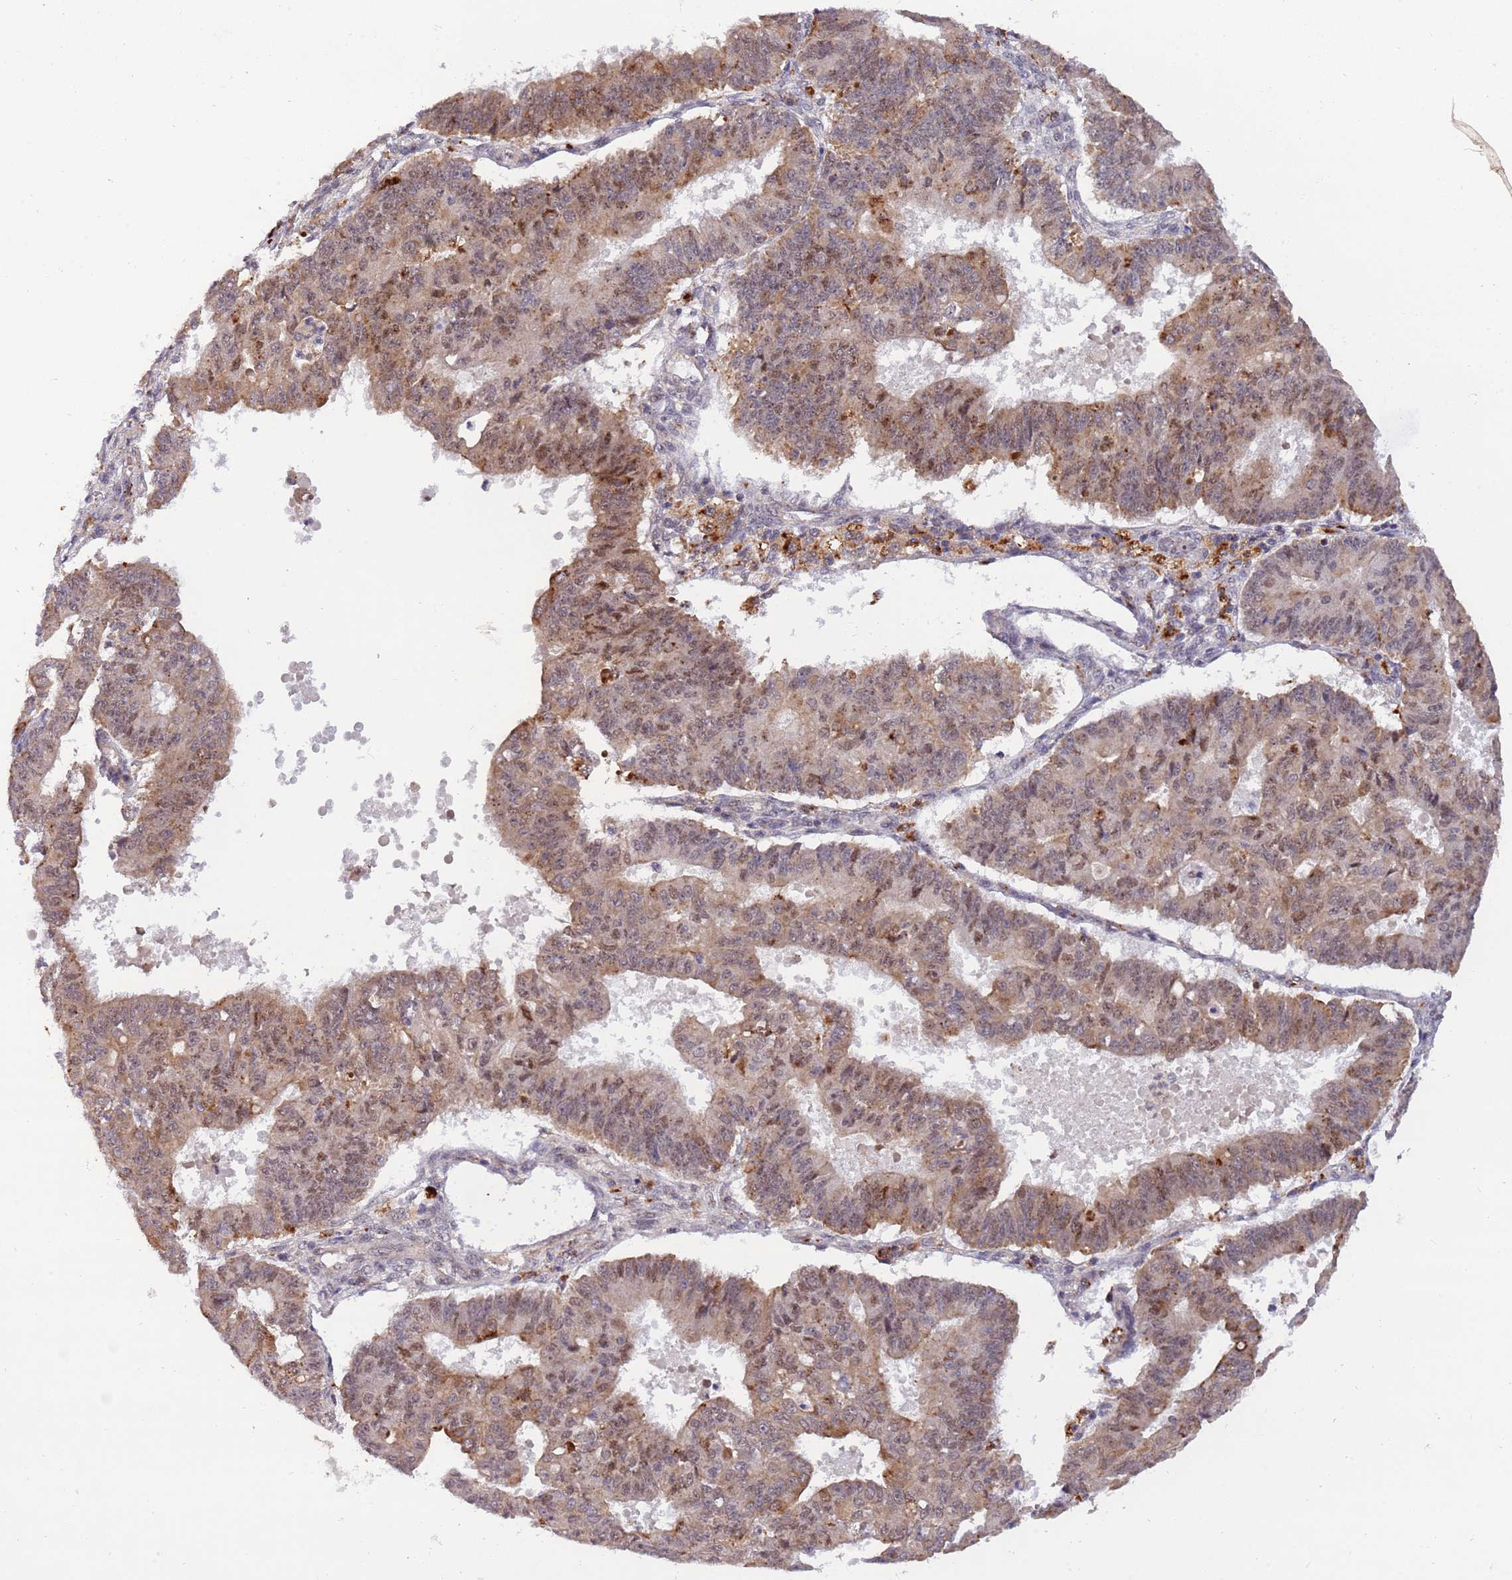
{"staining": {"intensity": "moderate", "quantity": ">75%", "location": "cytoplasmic/membranous,nuclear"}, "tissue": "ovarian cancer", "cell_type": "Tumor cells", "image_type": "cancer", "snomed": [{"axis": "morphology", "description": "Carcinoma, endometroid"}, {"axis": "topography", "description": "Appendix"}, {"axis": "topography", "description": "Ovary"}], "caption": "There is medium levels of moderate cytoplasmic/membranous and nuclear expression in tumor cells of endometroid carcinoma (ovarian), as demonstrated by immunohistochemical staining (brown color).", "gene": "TRIM27", "patient": {"sex": "female", "age": 42}}